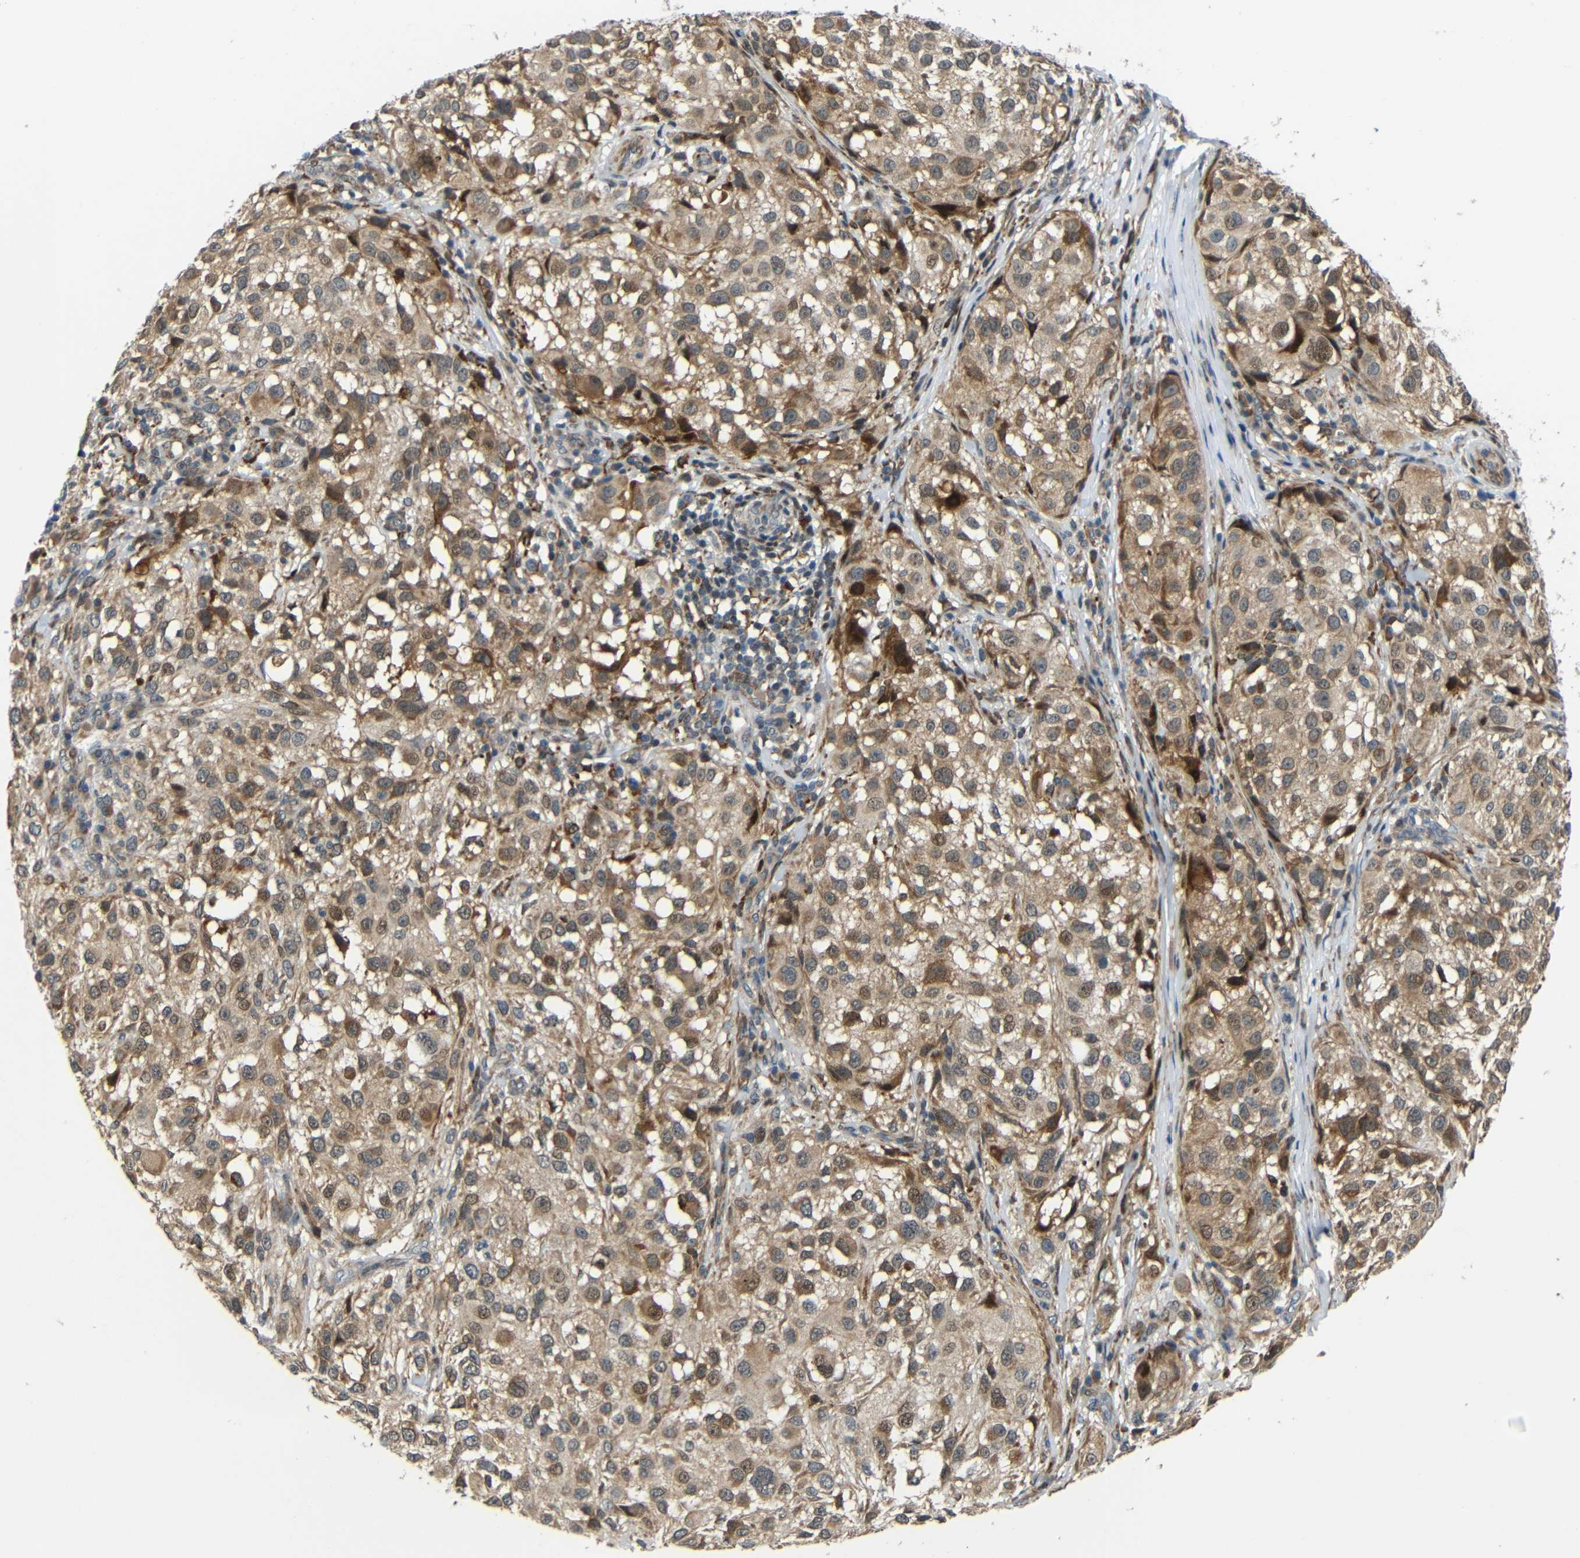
{"staining": {"intensity": "moderate", "quantity": ">75%", "location": "cytoplasmic/membranous"}, "tissue": "melanoma", "cell_type": "Tumor cells", "image_type": "cancer", "snomed": [{"axis": "morphology", "description": "Necrosis, NOS"}, {"axis": "morphology", "description": "Malignant melanoma, NOS"}, {"axis": "topography", "description": "Skin"}], "caption": "Immunohistochemical staining of human melanoma shows moderate cytoplasmic/membranous protein positivity in about >75% of tumor cells.", "gene": "SYDE1", "patient": {"sex": "female", "age": 87}}